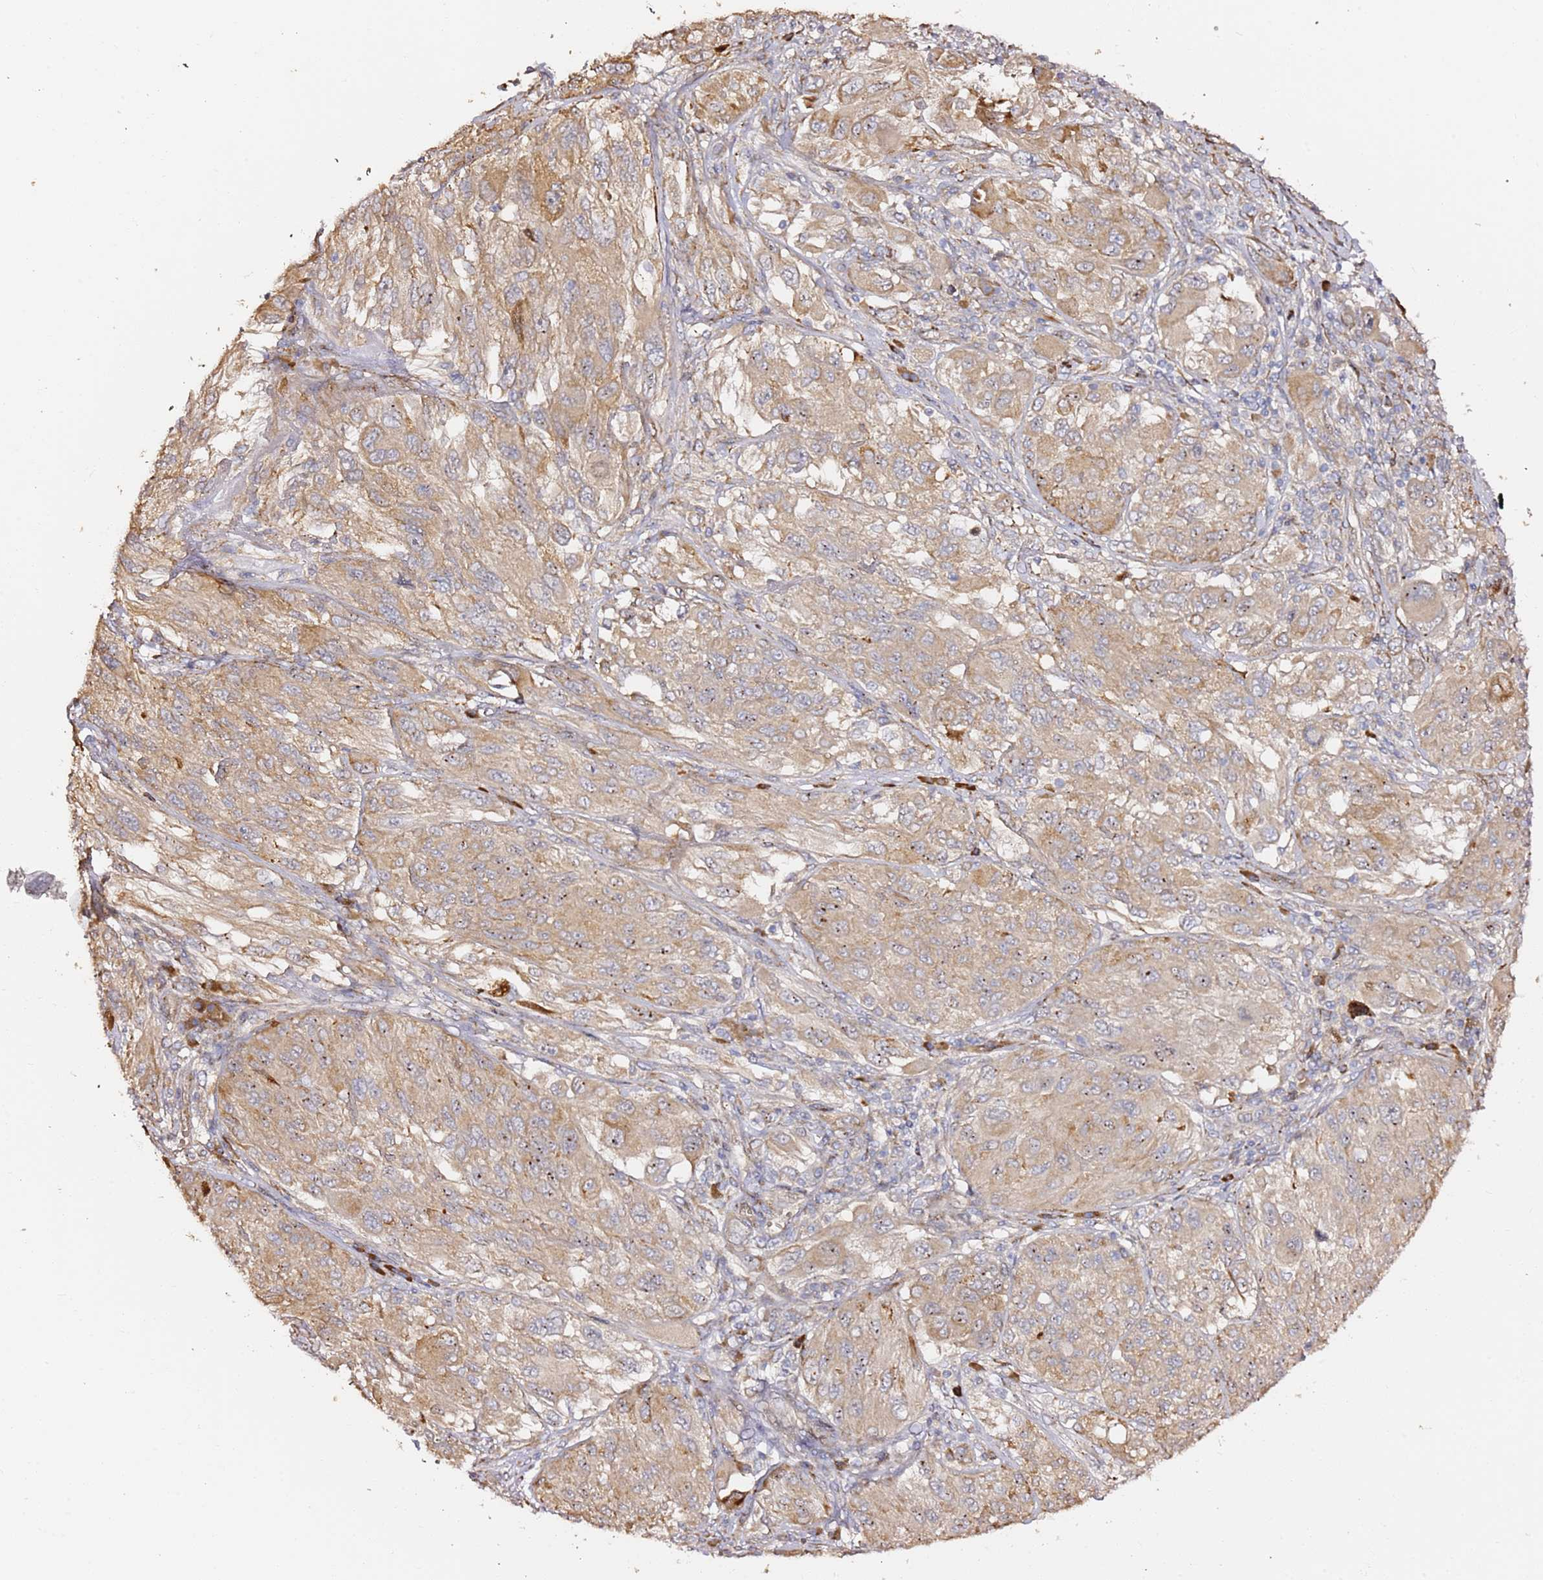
{"staining": {"intensity": "moderate", "quantity": "<25%", "location": "cytoplasmic/membranous"}, "tissue": "melanoma", "cell_type": "Tumor cells", "image_type": "cancer", "snomed": [{"axis": "morphology", "description": "Malignant melanoma, NOS"}, {"axis": "topography", "description": "Skin"}], "caption": "Melanoma stained for a protein (brown) demonstrates moderate cytoplasmic/membranous positive staining in about <25% of tumor cells.", "gene": "HSD17B7", "patient": {"sex": "female", "age": 91}}